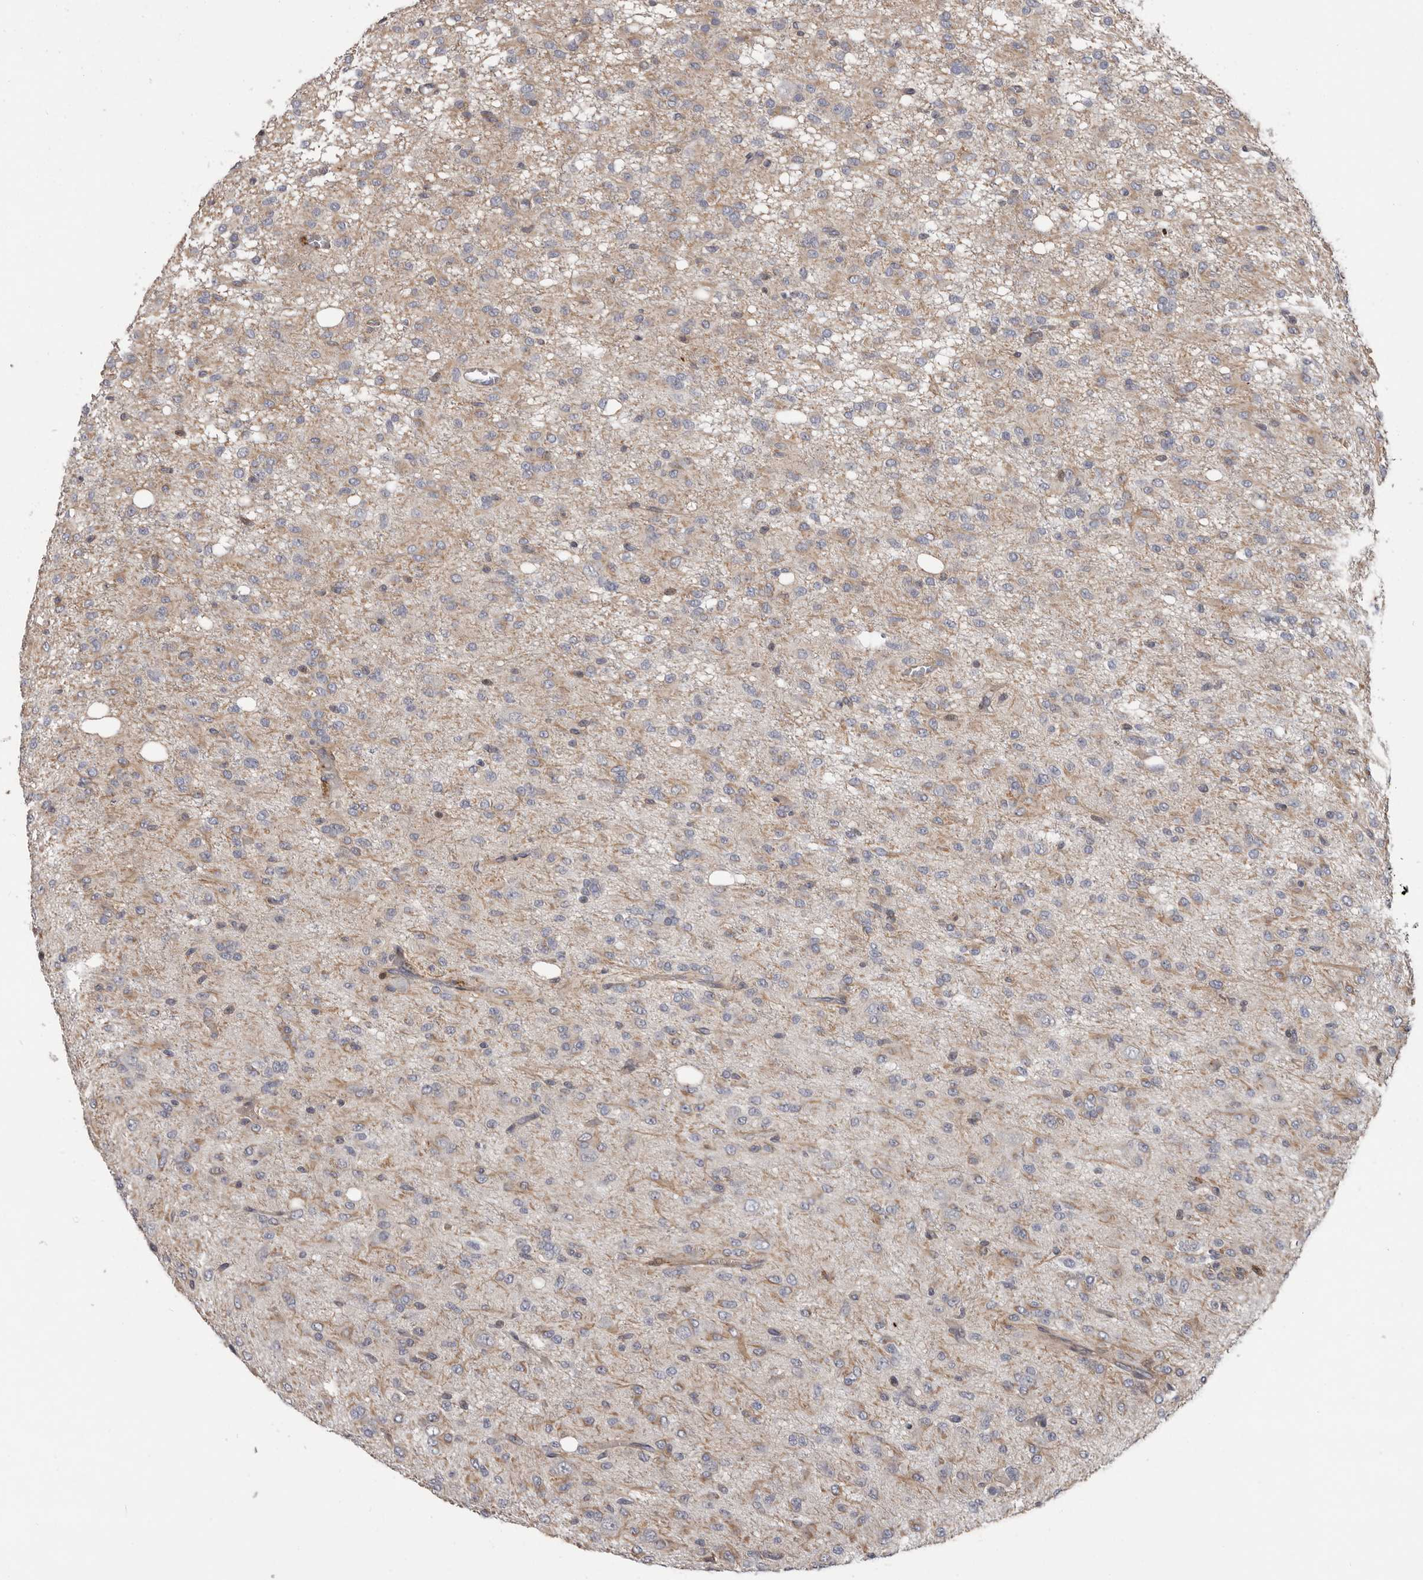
{"staining": {"intensity": "negative", "quantity": "none", "location": "none"}, "tissue": "glioma", "cell_type": "Tumor cells", "image_type": "cancer", "snomed": [{"axis": "morphology", "description": "Glioma, malignant, High grade"}, {"axis": "topography", "description": "Brain"}], "caption": "Human glioma stained for a protein using immunohistochemistry (IHC) shows no positivity in tumor cells.", "gene": "FGFR4", "patient": {"sex": "female", "age": 59}}